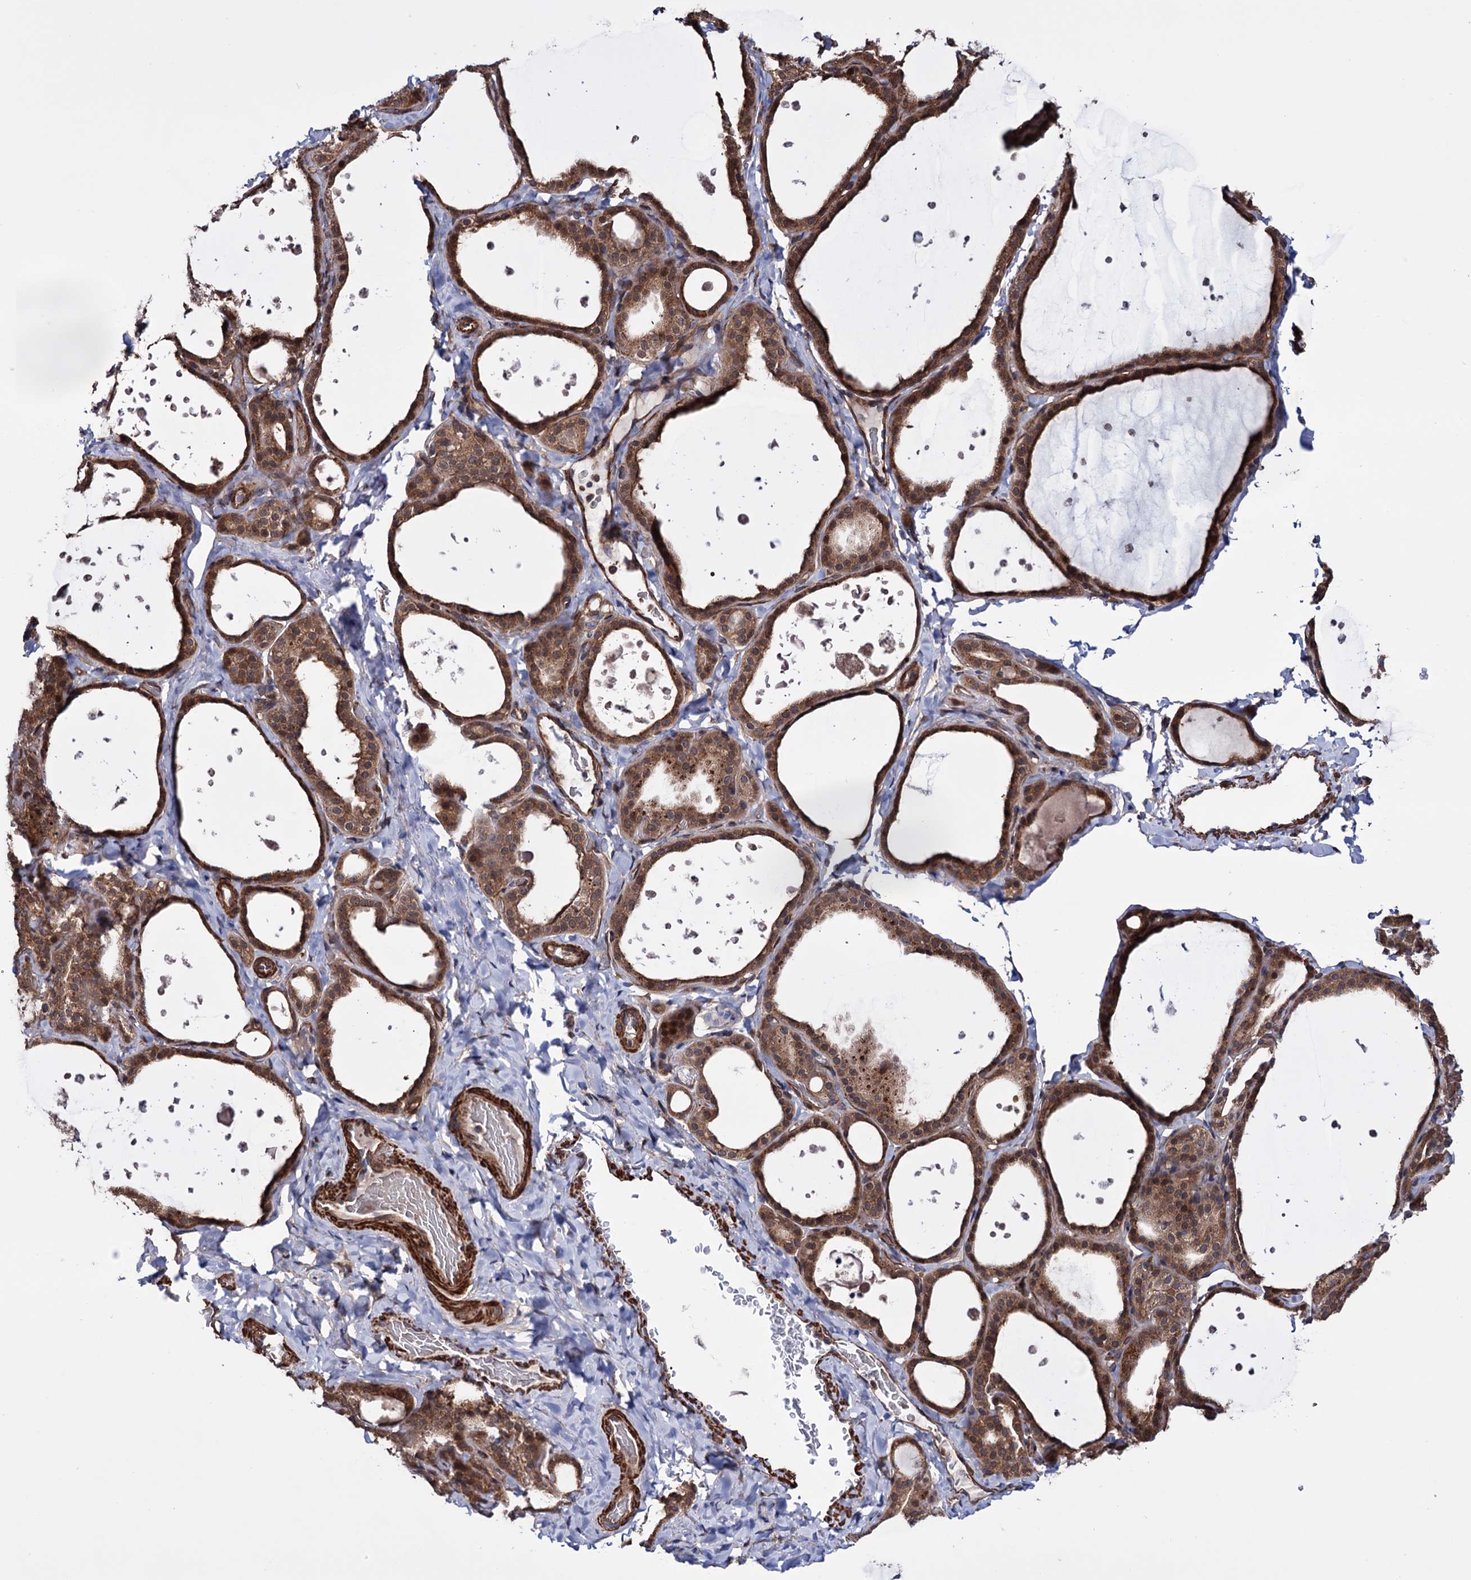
{"staining": {"intensity": "moderate", "quantity": ">75%", "location": "cytoplasmic/membranous"}, "tissue": "thyroid gland", "cell_type": "Glandular cells", "image_type": "normal", "snomed": [{"axis": "morphology", "description": "Normal tissue, NOS"}, {"axis": "topography", "description": "Thyroid gland"}], "caption": "A photomicrograph showing moderate cytoplasmic/membranous positivity in about >75% of glandular cells in normal thyroid gland, as visualized by brown immunohistochemical staining.", "gene": "FERMT2", "patient": {"sex": "female", "age": 44}}